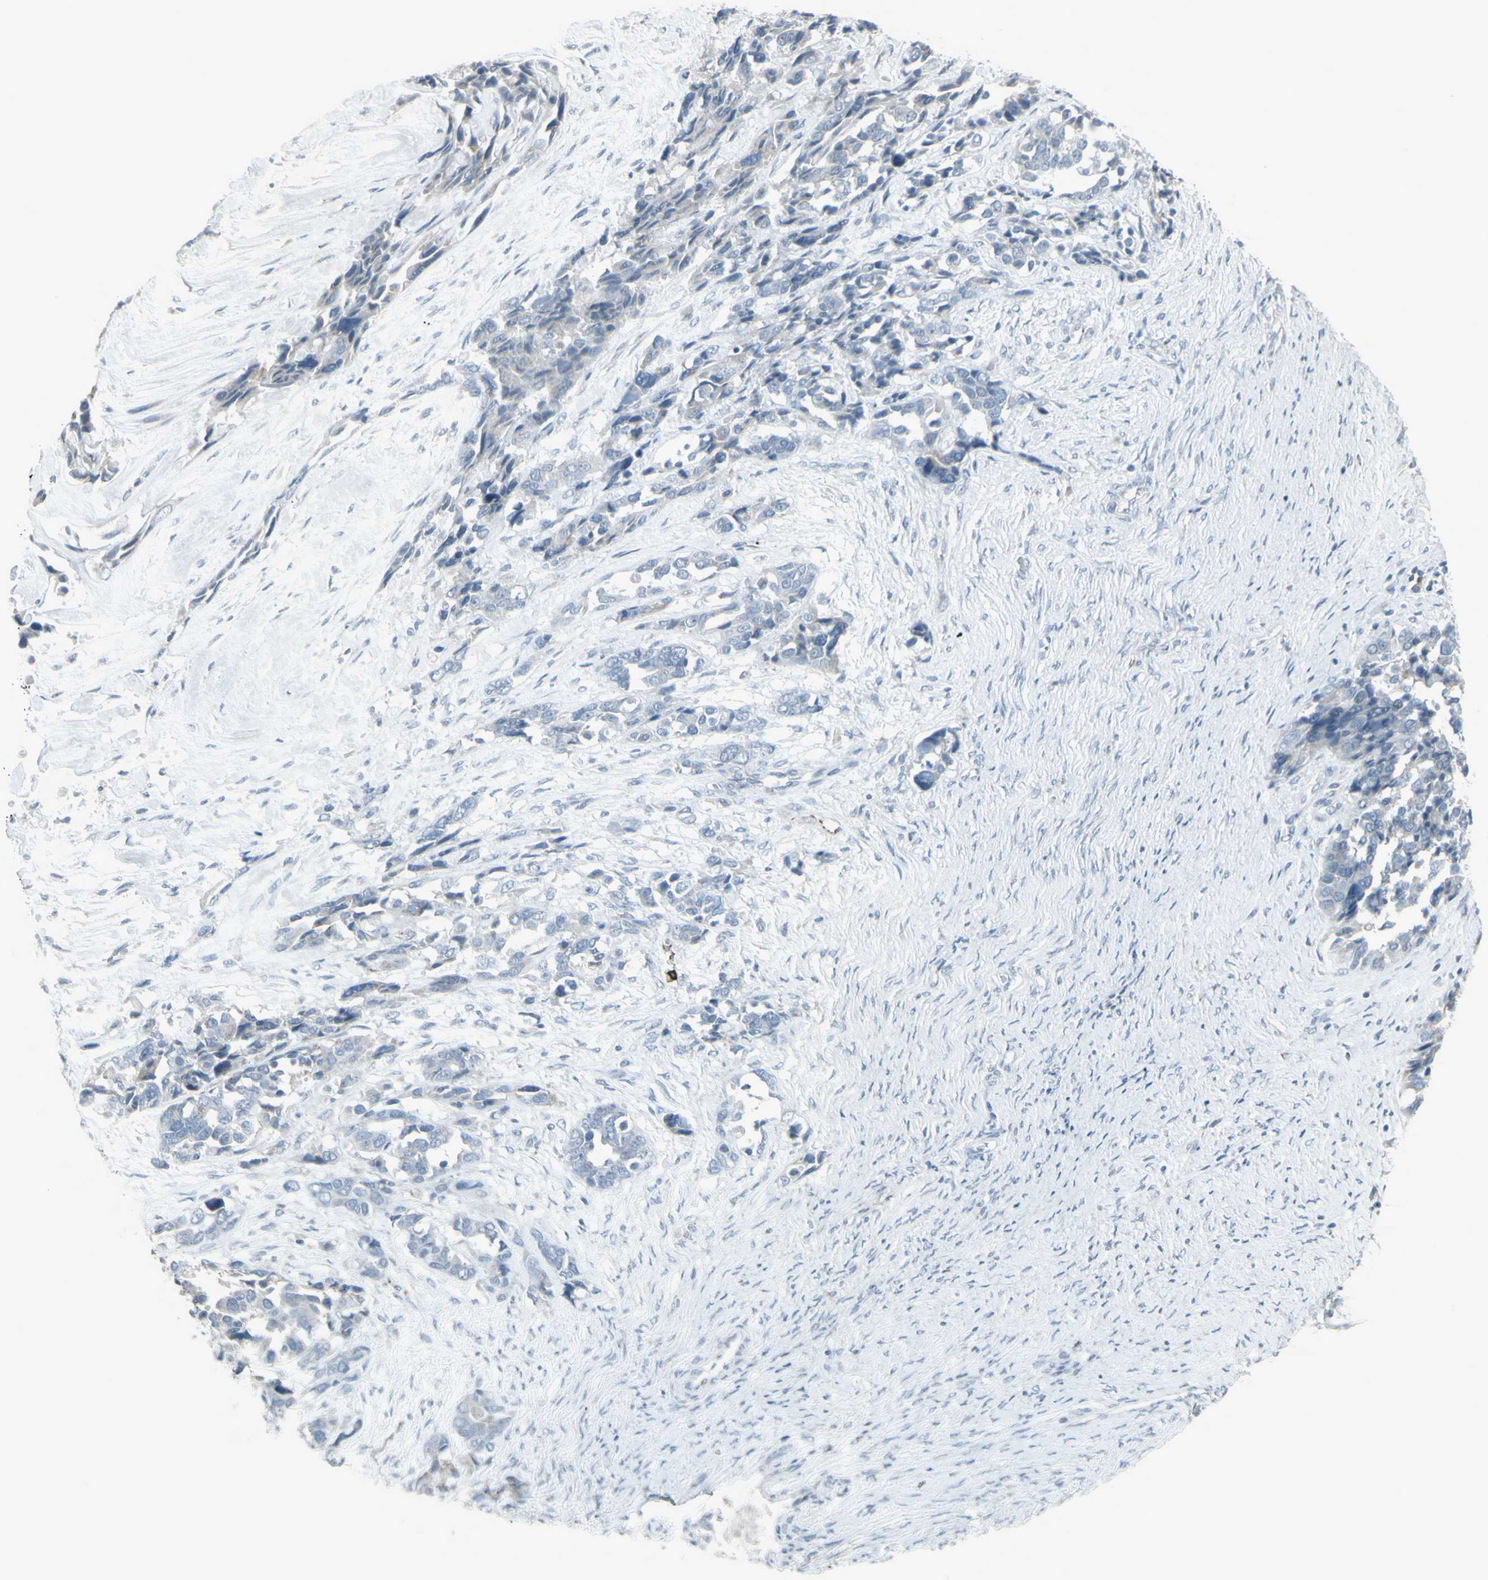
{"staining": {"intensity": "negative", "quantity": "none", "location": "none"}, "tissue": "ovarian cancer", "cell_type": "Tumor cells", "image_type": "cancer", "snomed": [{"axis": "morphology", "description": "Cystadenocarcinoma, serous, NOS"}, {"axis": "topography", "description": "Ovary"}], "caption": "Ovarian cancer (serous cystadenocarcinoma) was stained to show a protein in brown. There is no significant positivity in tumor cells.", "gene": "CD79B", "patient": {"sex": "female", "age": 44}}